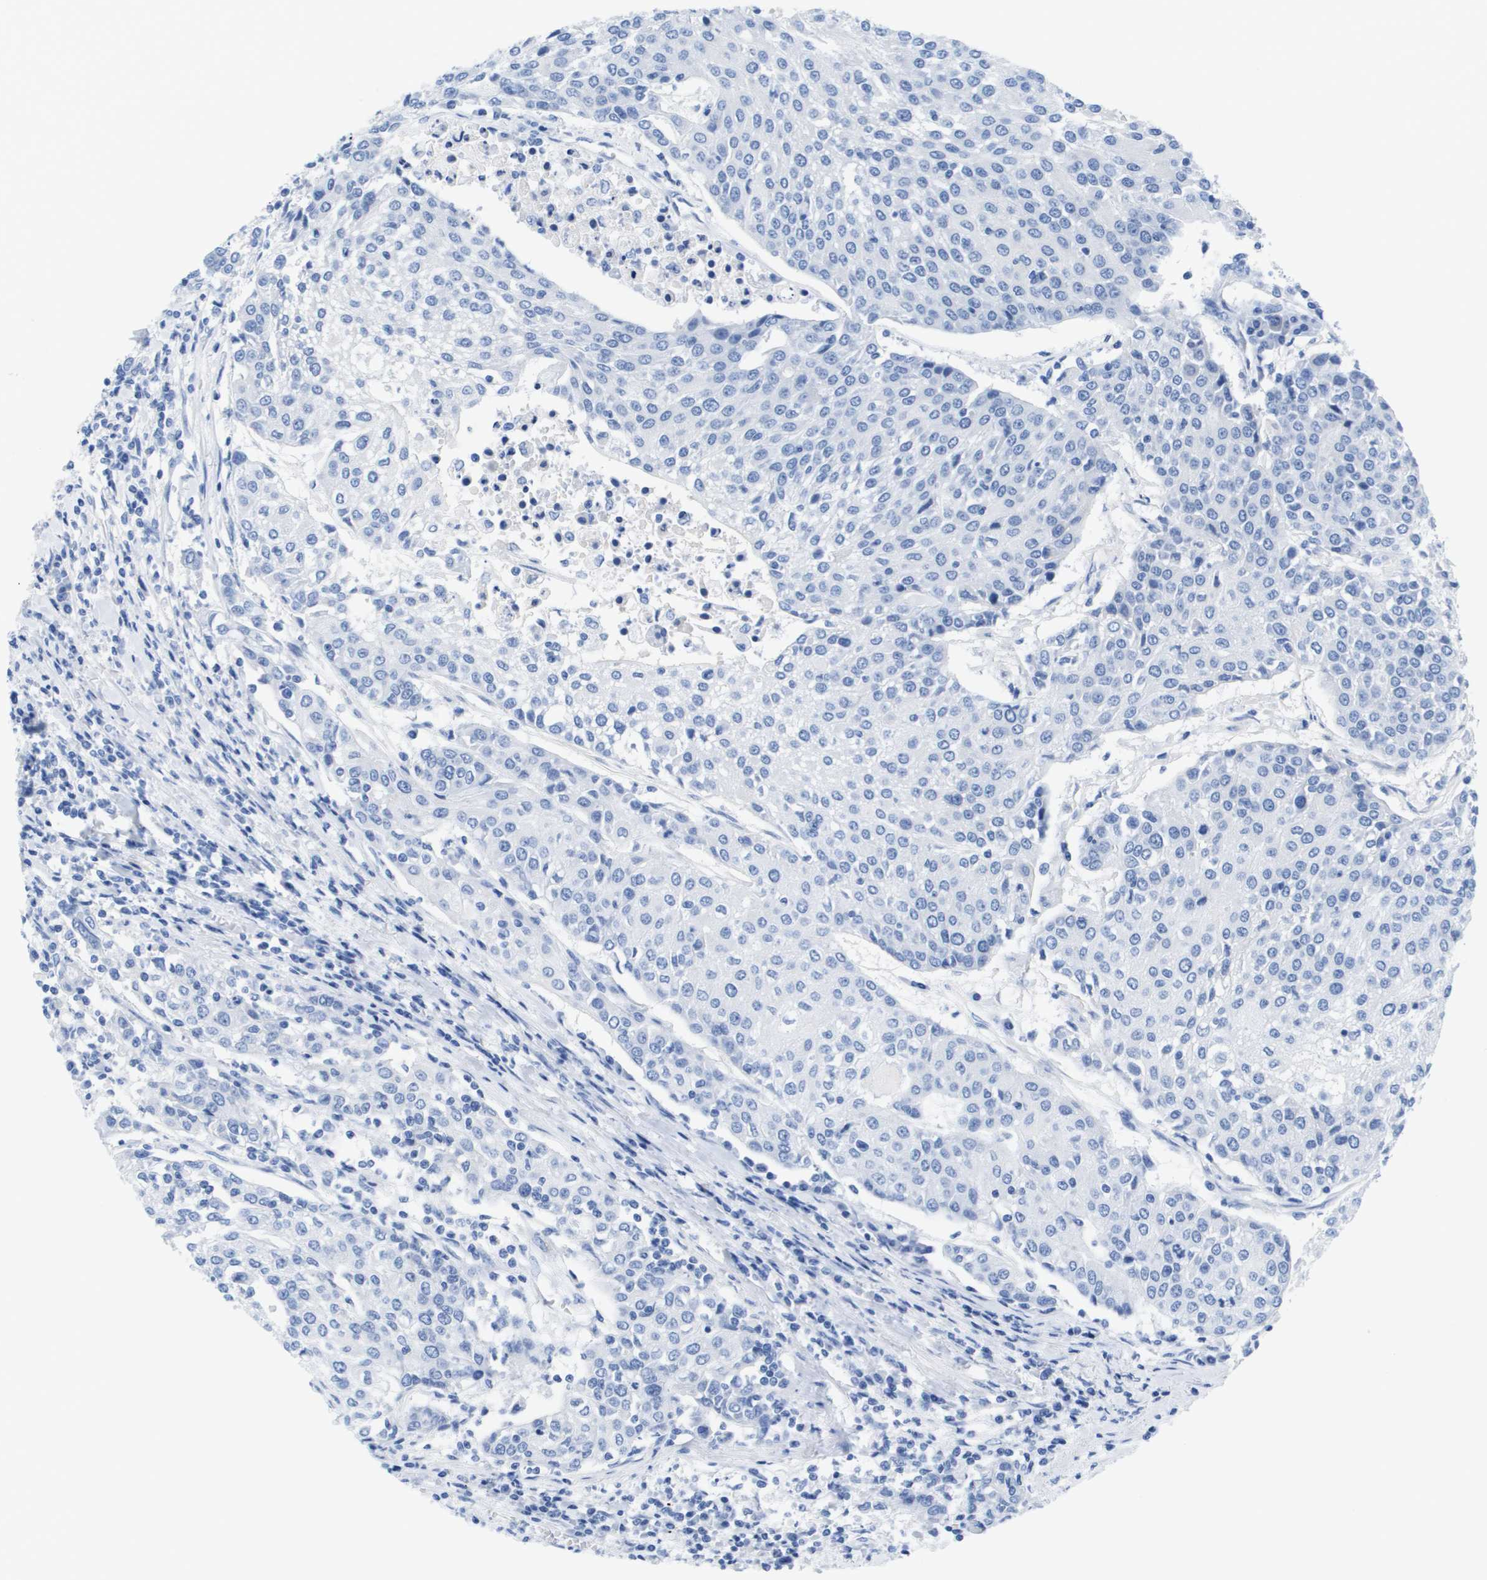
{"staining": {"intensity": "negative", "quantity": "none", "location": "none"}, "tissue": "urothelial cancer", "cell_type": "Tumor cells", "image_type": "cancer", "snomed": [{"axis": "morphology", "description": "Urothelial carcinoma, High grade"}, {"axis": "topography", "description": "Urinary bladder"}], "caption": "Tumor cells are negative for brown protein staining in high-grade urothelial carcinoma.", "gene": "APOA1", "patient": {"sex": "female", "age": 85}}